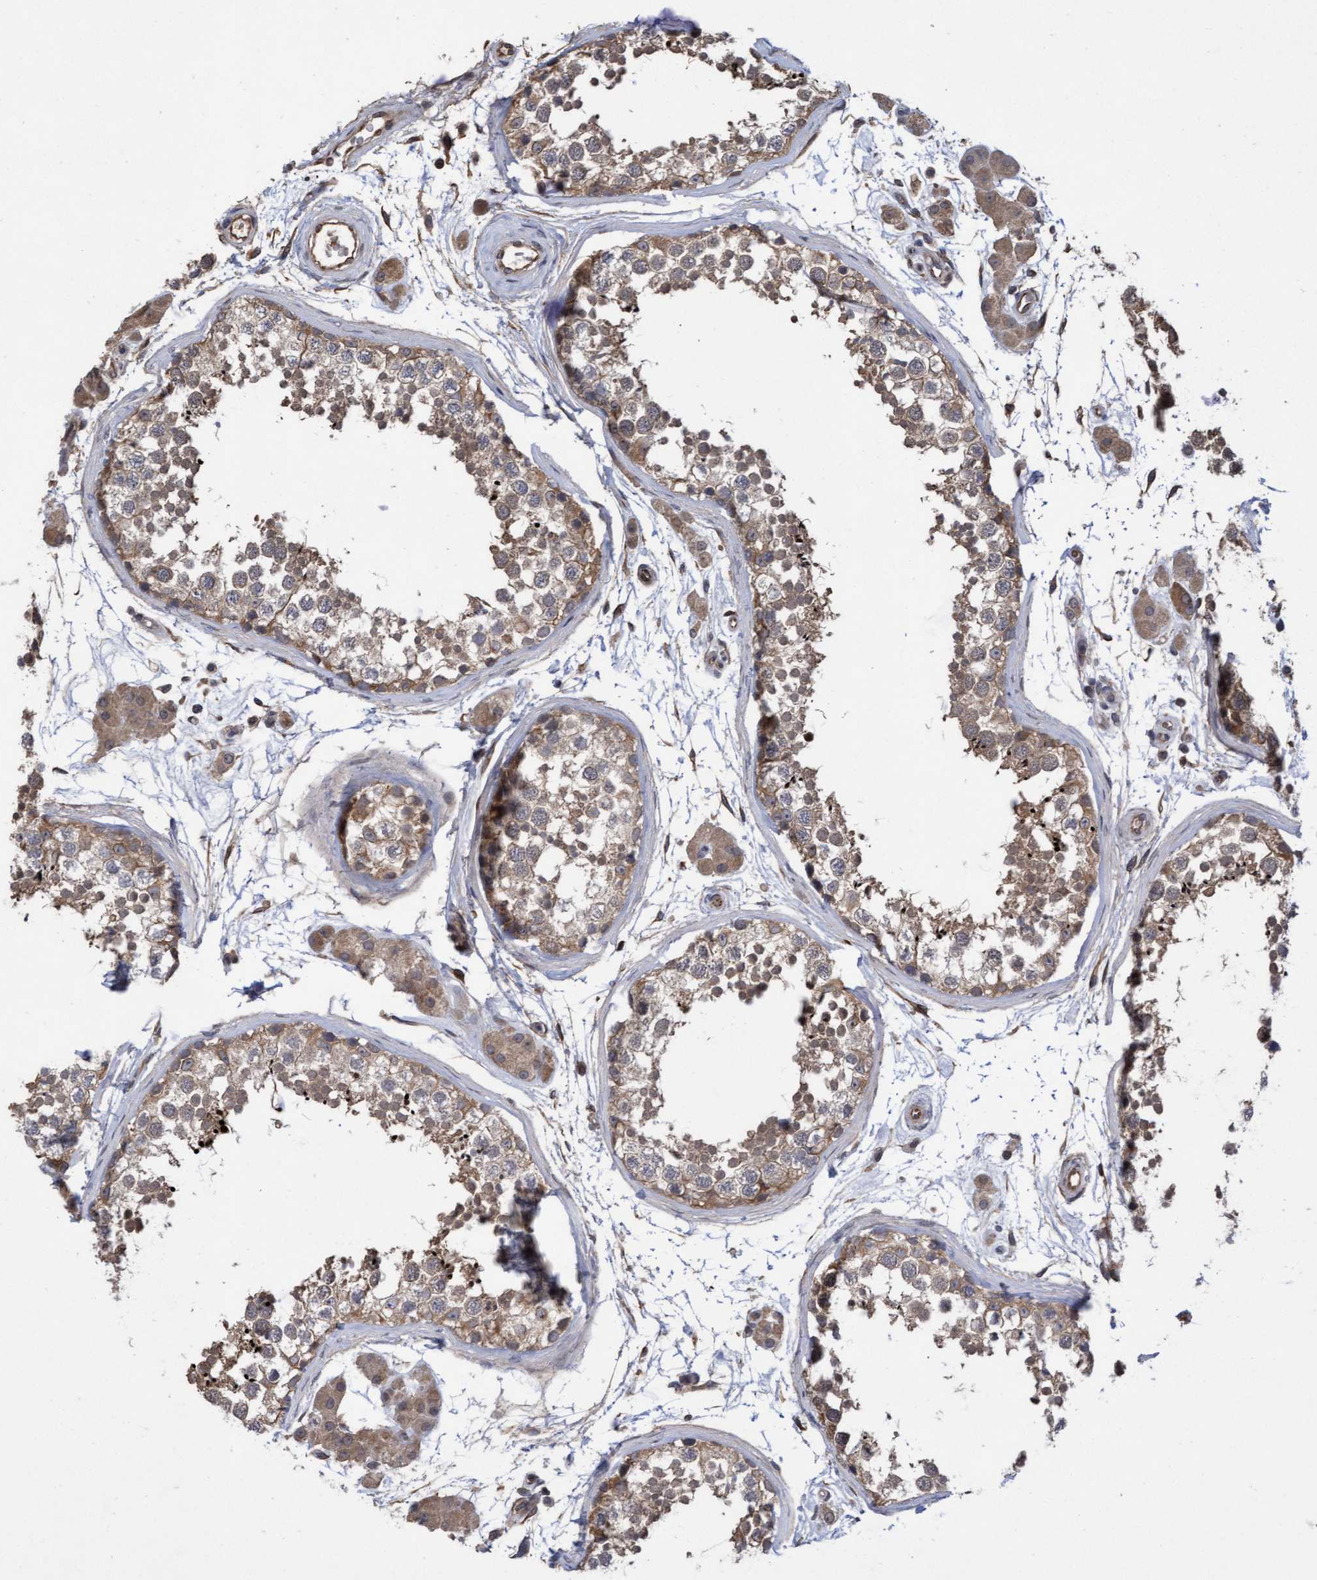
{"staining": {"intensity": "moderate", "quantity": ">75%", "location": "cytoplasmic/membranous"}, "tissue": "testis", "cell_type": "Cells in seminiferous ducts", "image_type": "normal", "snomed": [{"axis": "morphology", "description": "Normal tissue, NOS"}, {"axis": "topography", "description": "Testis"}], "caption": "The image reveals staining of benign testis, revealing moderate cytoplasmic/membranous protein positivity (brown color) within cells in seminiferous ducts. (DAB (3,3'-diaminobenzidine) = brown stain, brightfield microscopy at high magnification).", "gene": "COBL", "patient": {"sex": "male", "age": 56}}